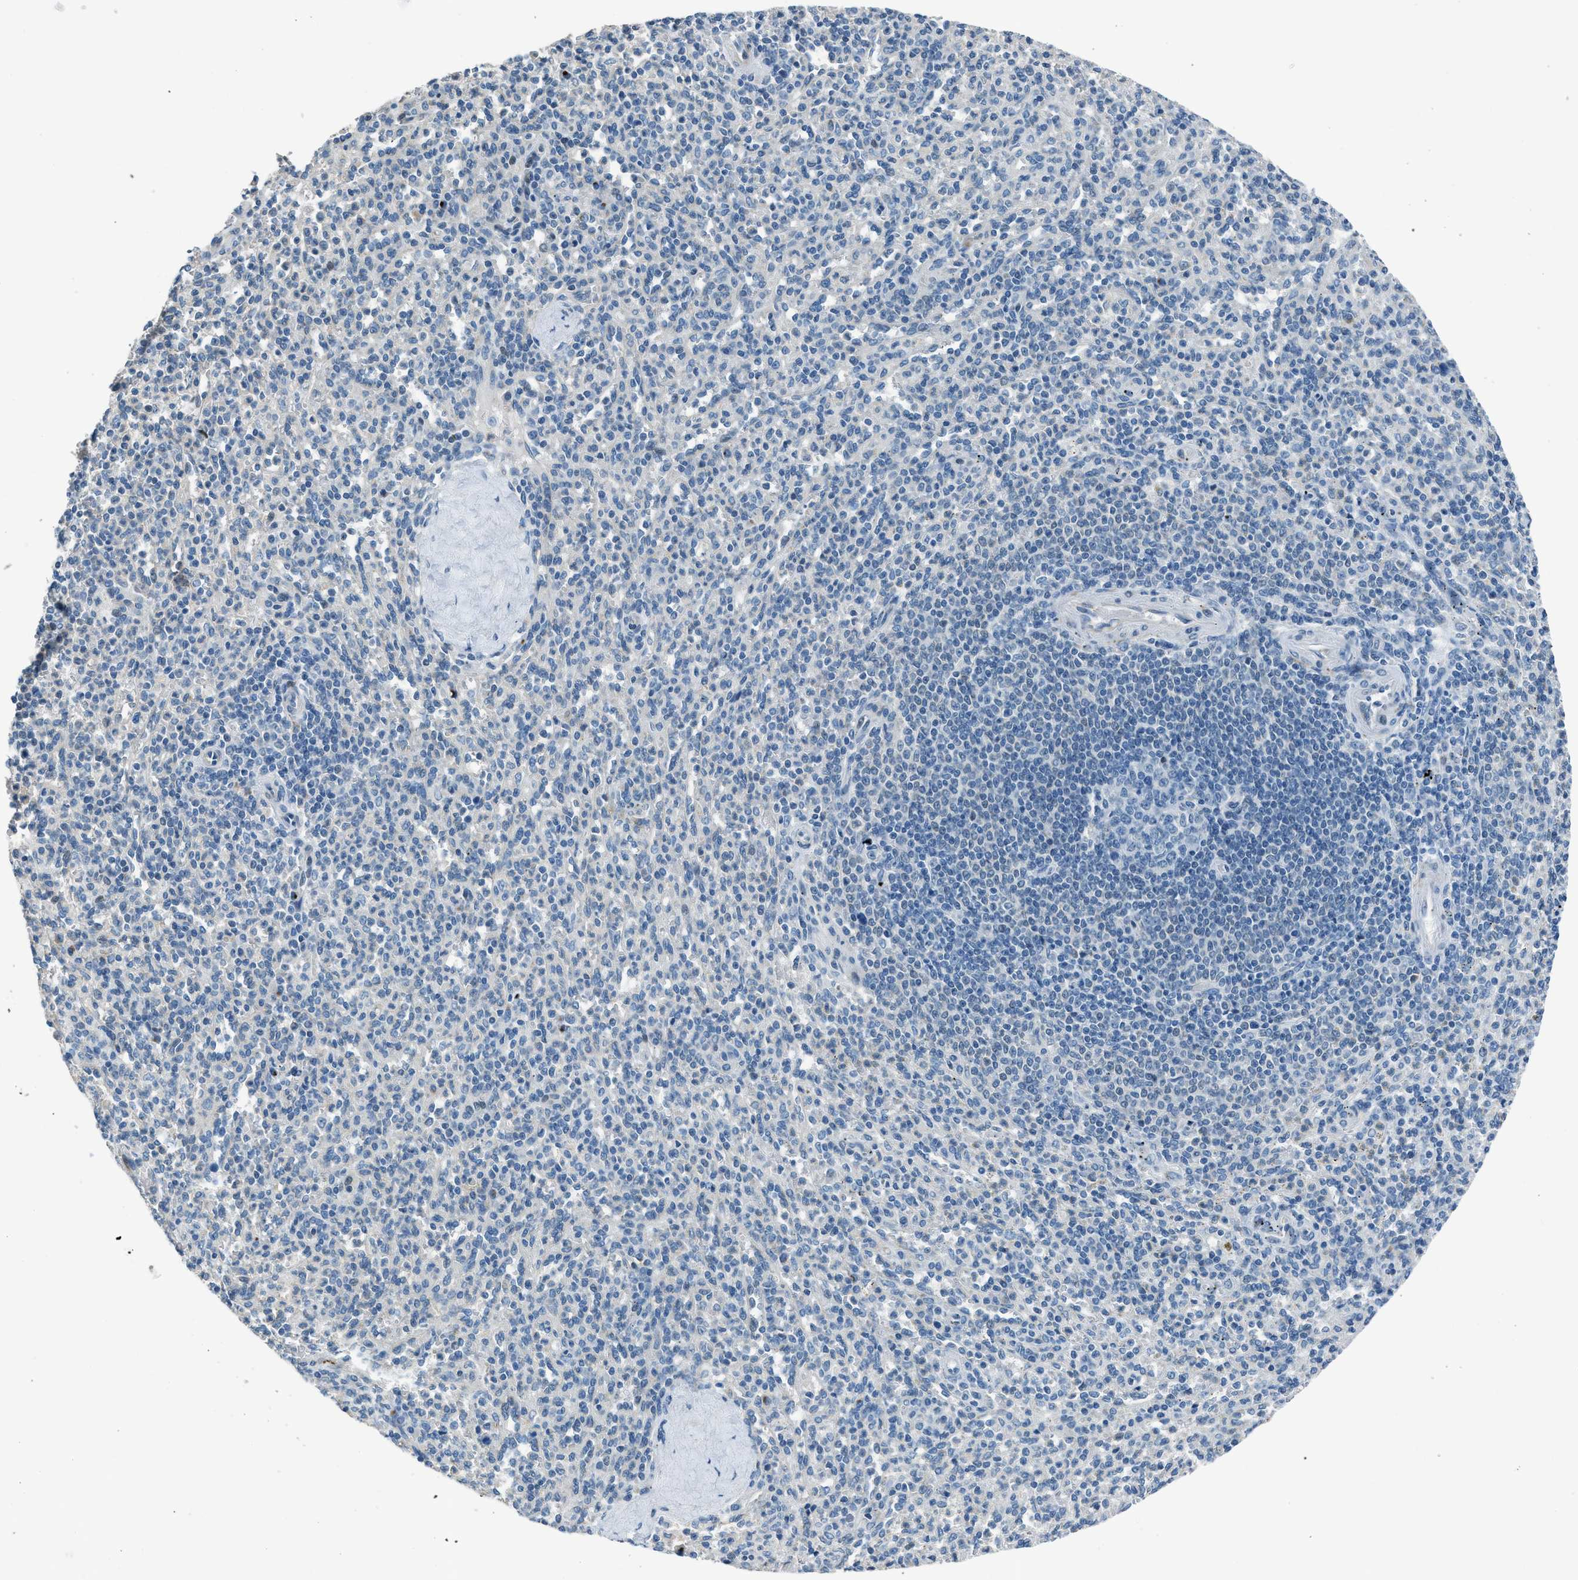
{"staining": {"intensity": "moderate", "quantity": "<25%", "location": "cytoplasmic/membranous"}, "tissue": "spleen", "cell_type": "Cells in red pulp", "image_type": "normal", "snomed": [{"axis": "morphology", "description": "Normal tissue, NOS"}, {"axis": "topography", "description": "Spleen"}], "caption": "The immunohistochemical stain labels moderate cytoplasmic/membranous staining in cells in red pulp of benign spleen.", "gene": "RNF41", "patient": {"sex": "male", "age": 36}}